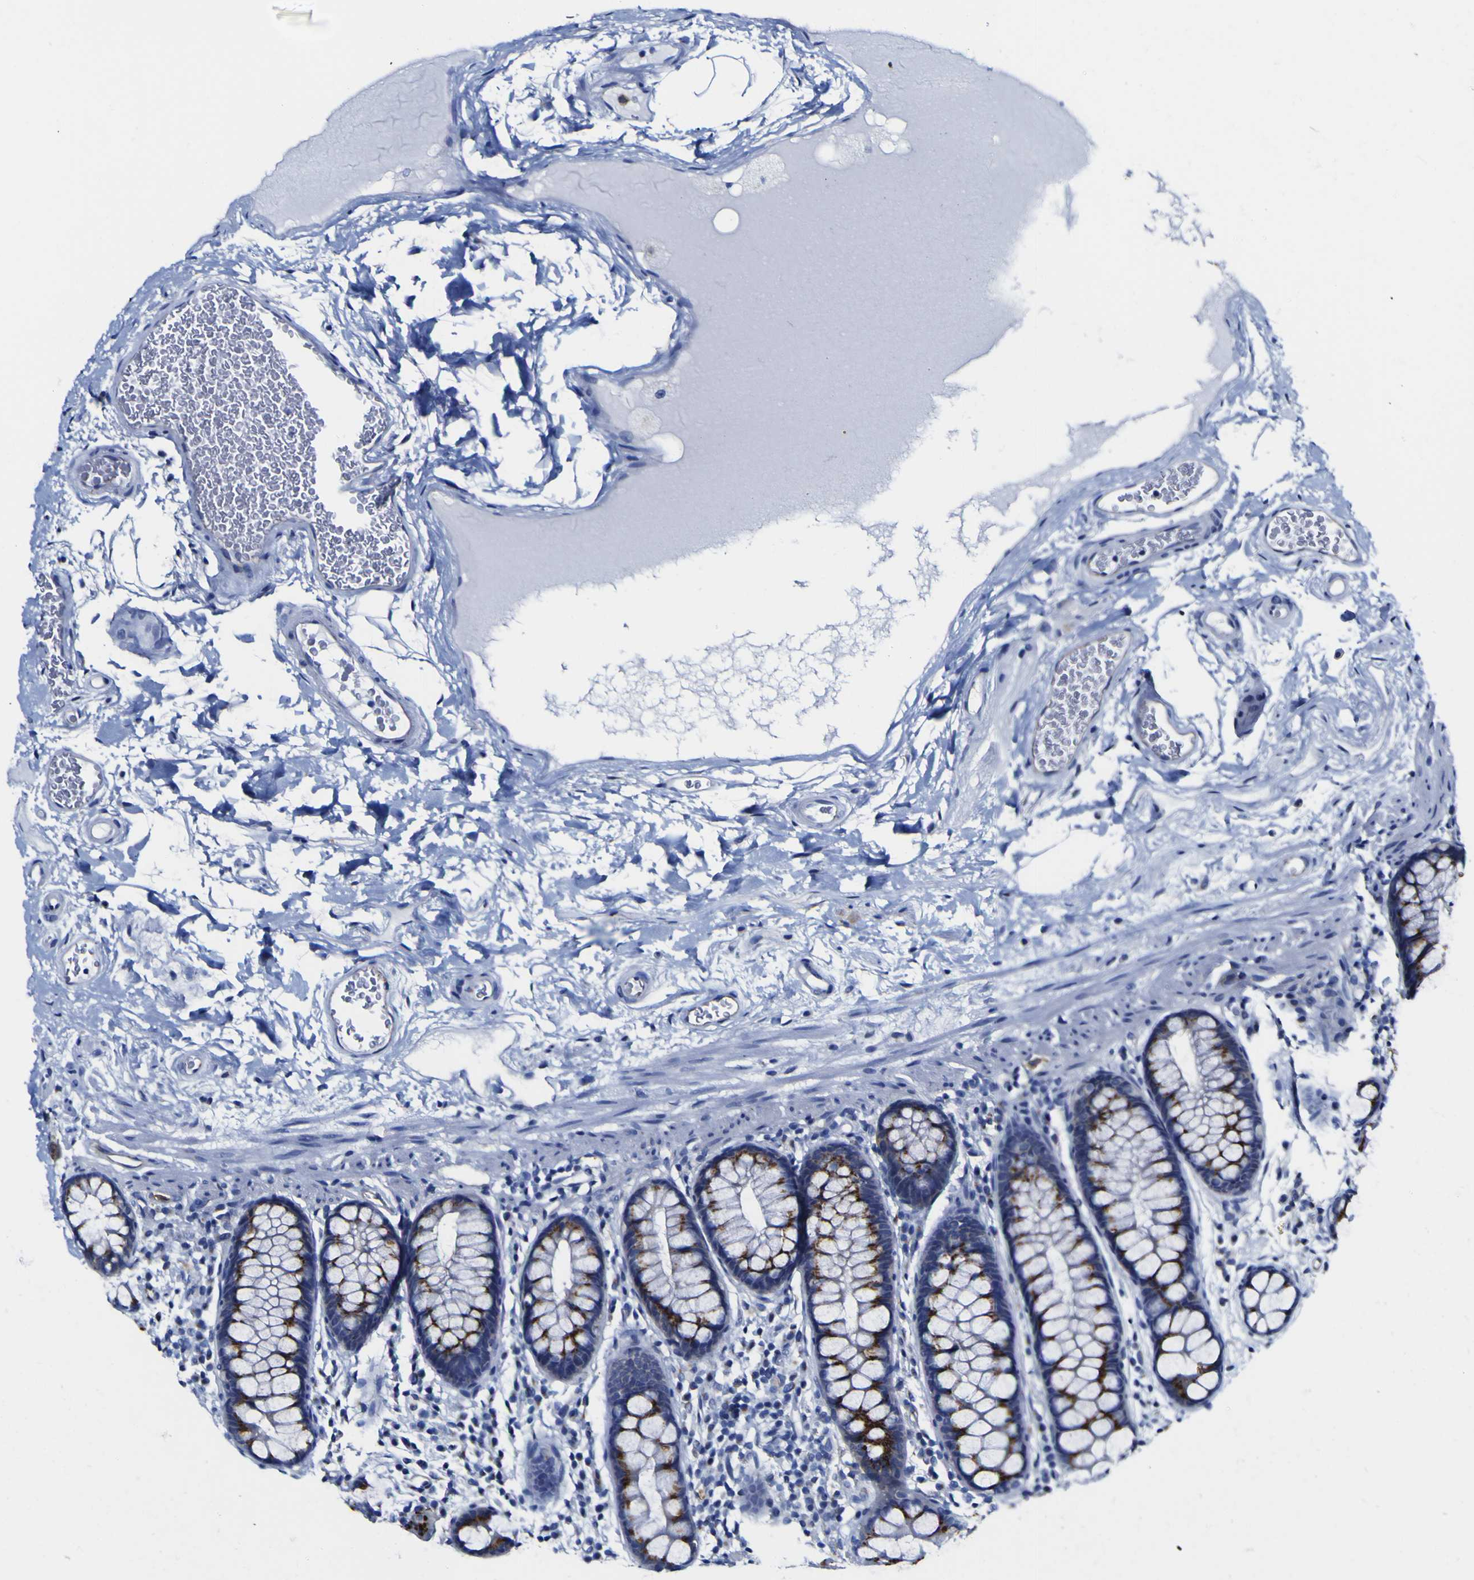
{"staining": {"intensity": "negative", "quantity": "none", "location": "none"}, "tissue": "colon", "cell_type": "Endothelial cells", "image_type": "normal", "snomed": [{"axis": "morphology", "description": "Normal tissue, NOS"}, {"axis": "topography", "description": "Colon"}], "caption": "Immunohistochemistry of benign colon reveals no positivity in endothelial cells.", "gene": "GOLM1", "patient": {"sex": "female", "age": 80}}